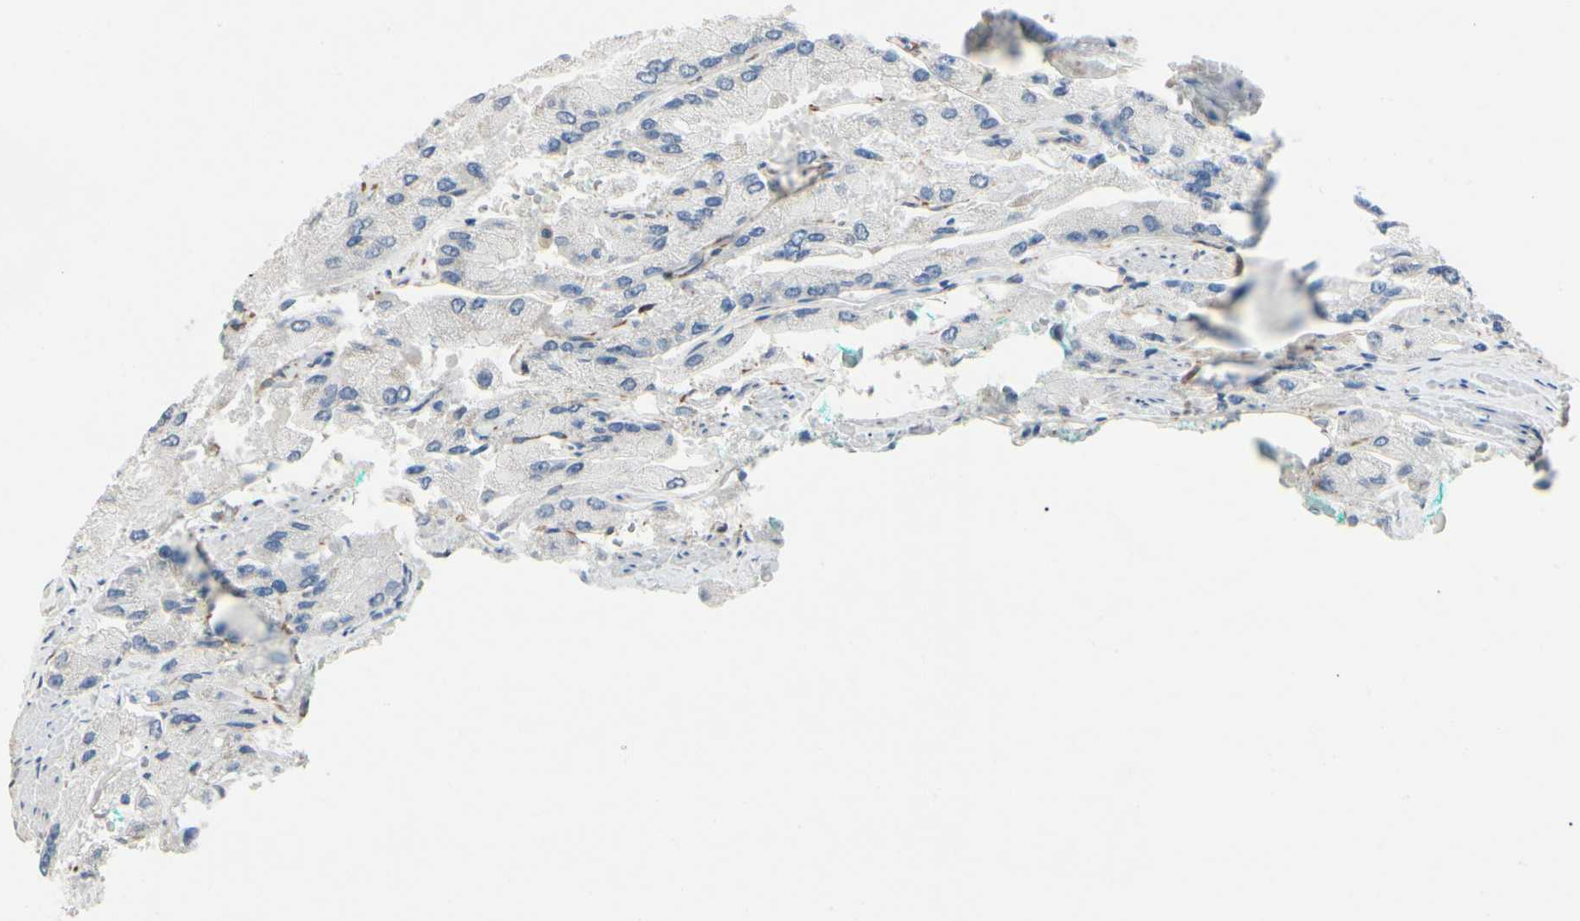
{"staining": {"intensity": "negative", "quantity": "none", "location": "none"}, "tissue": "prostate cancer", "cell_type": "Tumor cells", "image_type": "cancer", "snomed": [{"axis": "morphology", "description": "Adenocarcinoma, High grade"}, {"axis": "topography", "description": "Prostate"}], "caption": "Immunohistochemical staining of human prostate cancer reveals no significant expression in tumor cells.", "gene": "AMPH", "patient": {"sex": "male", "age": 58}}